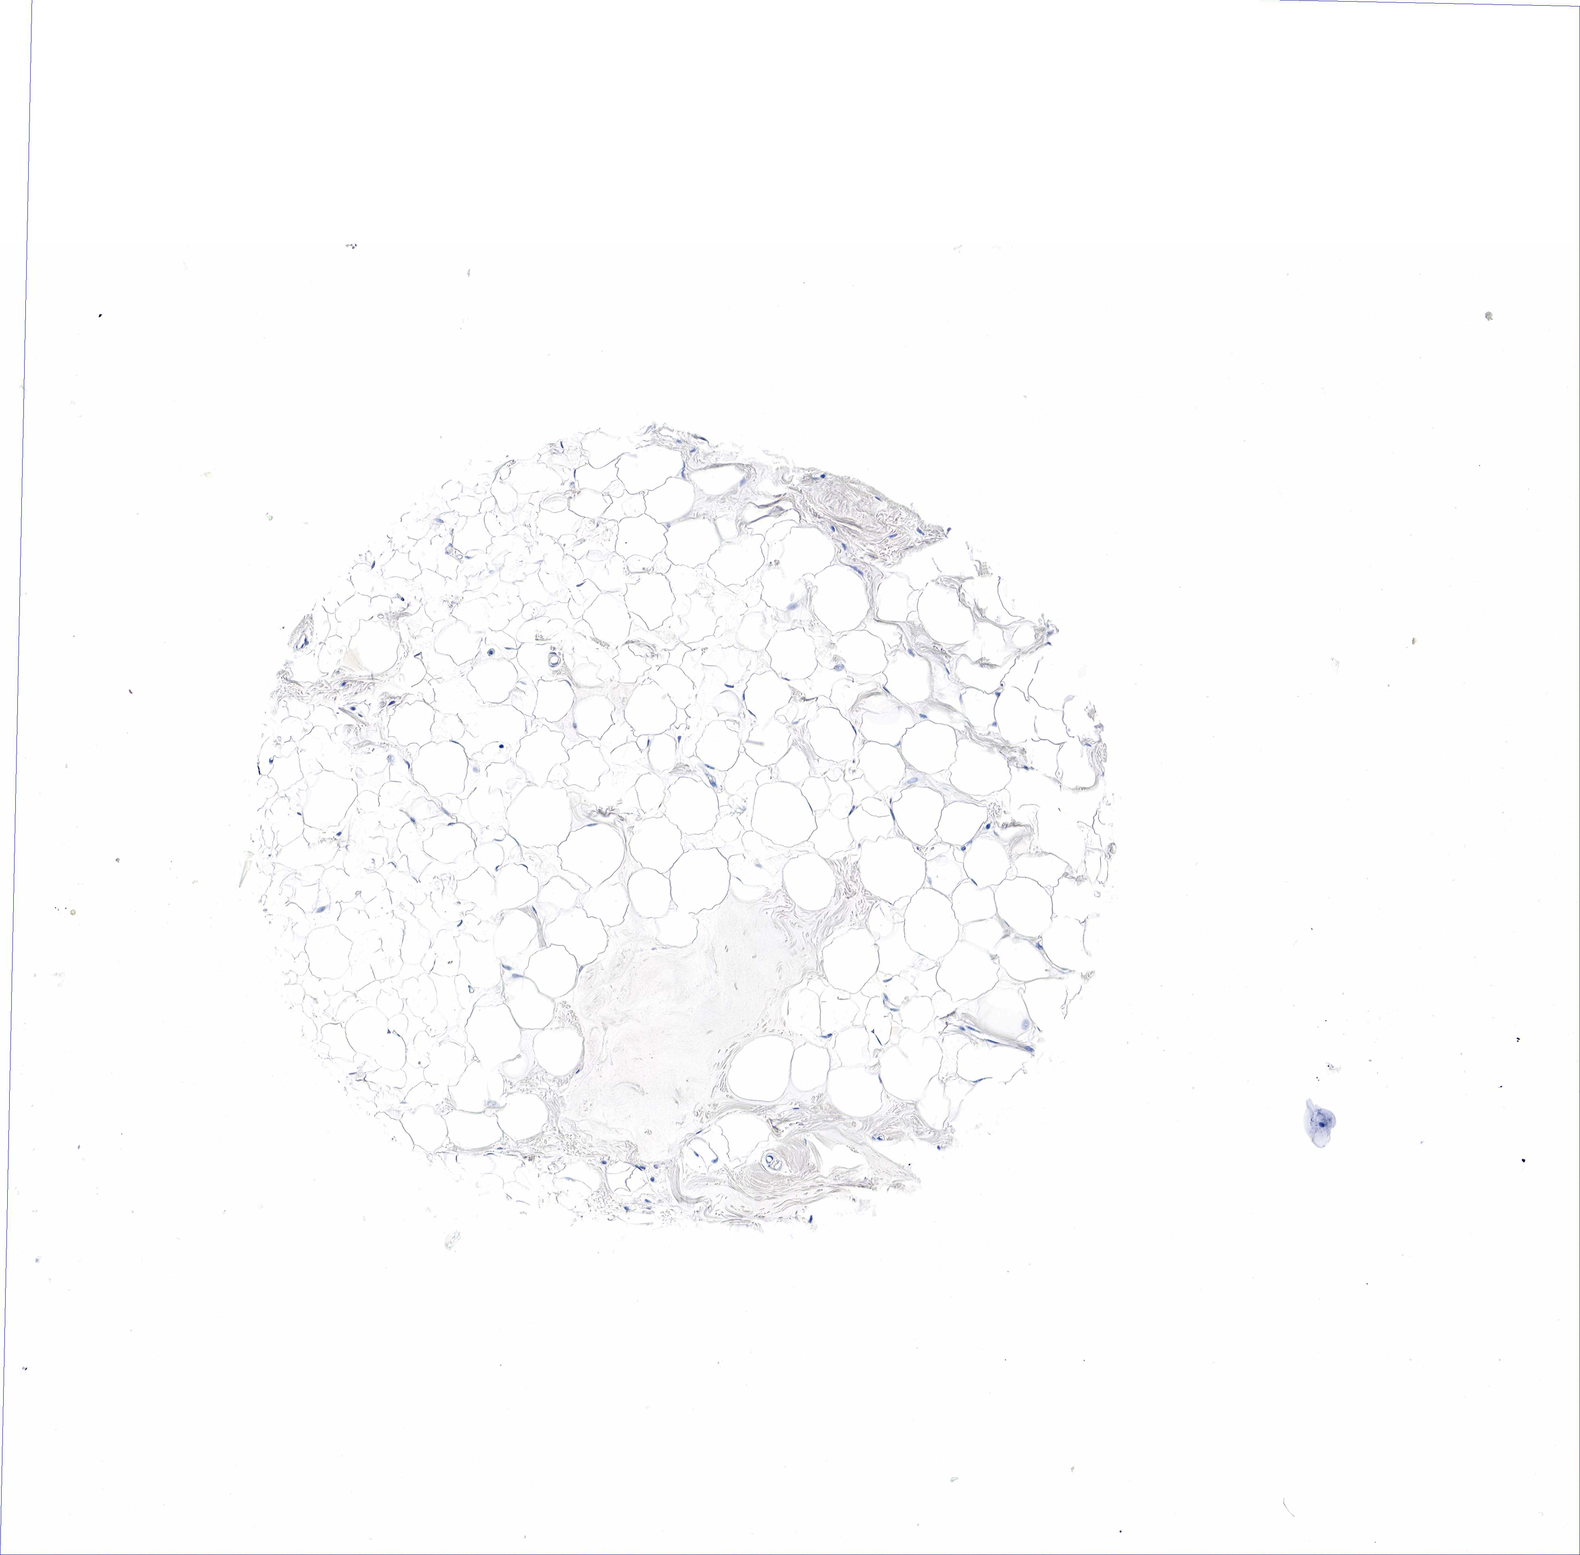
{"staining": {"intensity": "negative", "quantity": "none", "location": "none"}, "tissue": "adipose tissue", "cell_type": "Adipocytes", "image_type": "normal", "snomed": [{"axis": "morphology", "description": "Normal tissue, NOS"}, {"axis": "topography", "description": "Breast"}], "caption": "Micrograph shows no protein expression in adipocytes of normal adipose tissue. (Stains: DAB IHC with hematoxylin counter stain, Microscopy: brightfield microscopy at high magnification).", "gene": "GAST", "patient": {"sex": "female", "age": 44}}